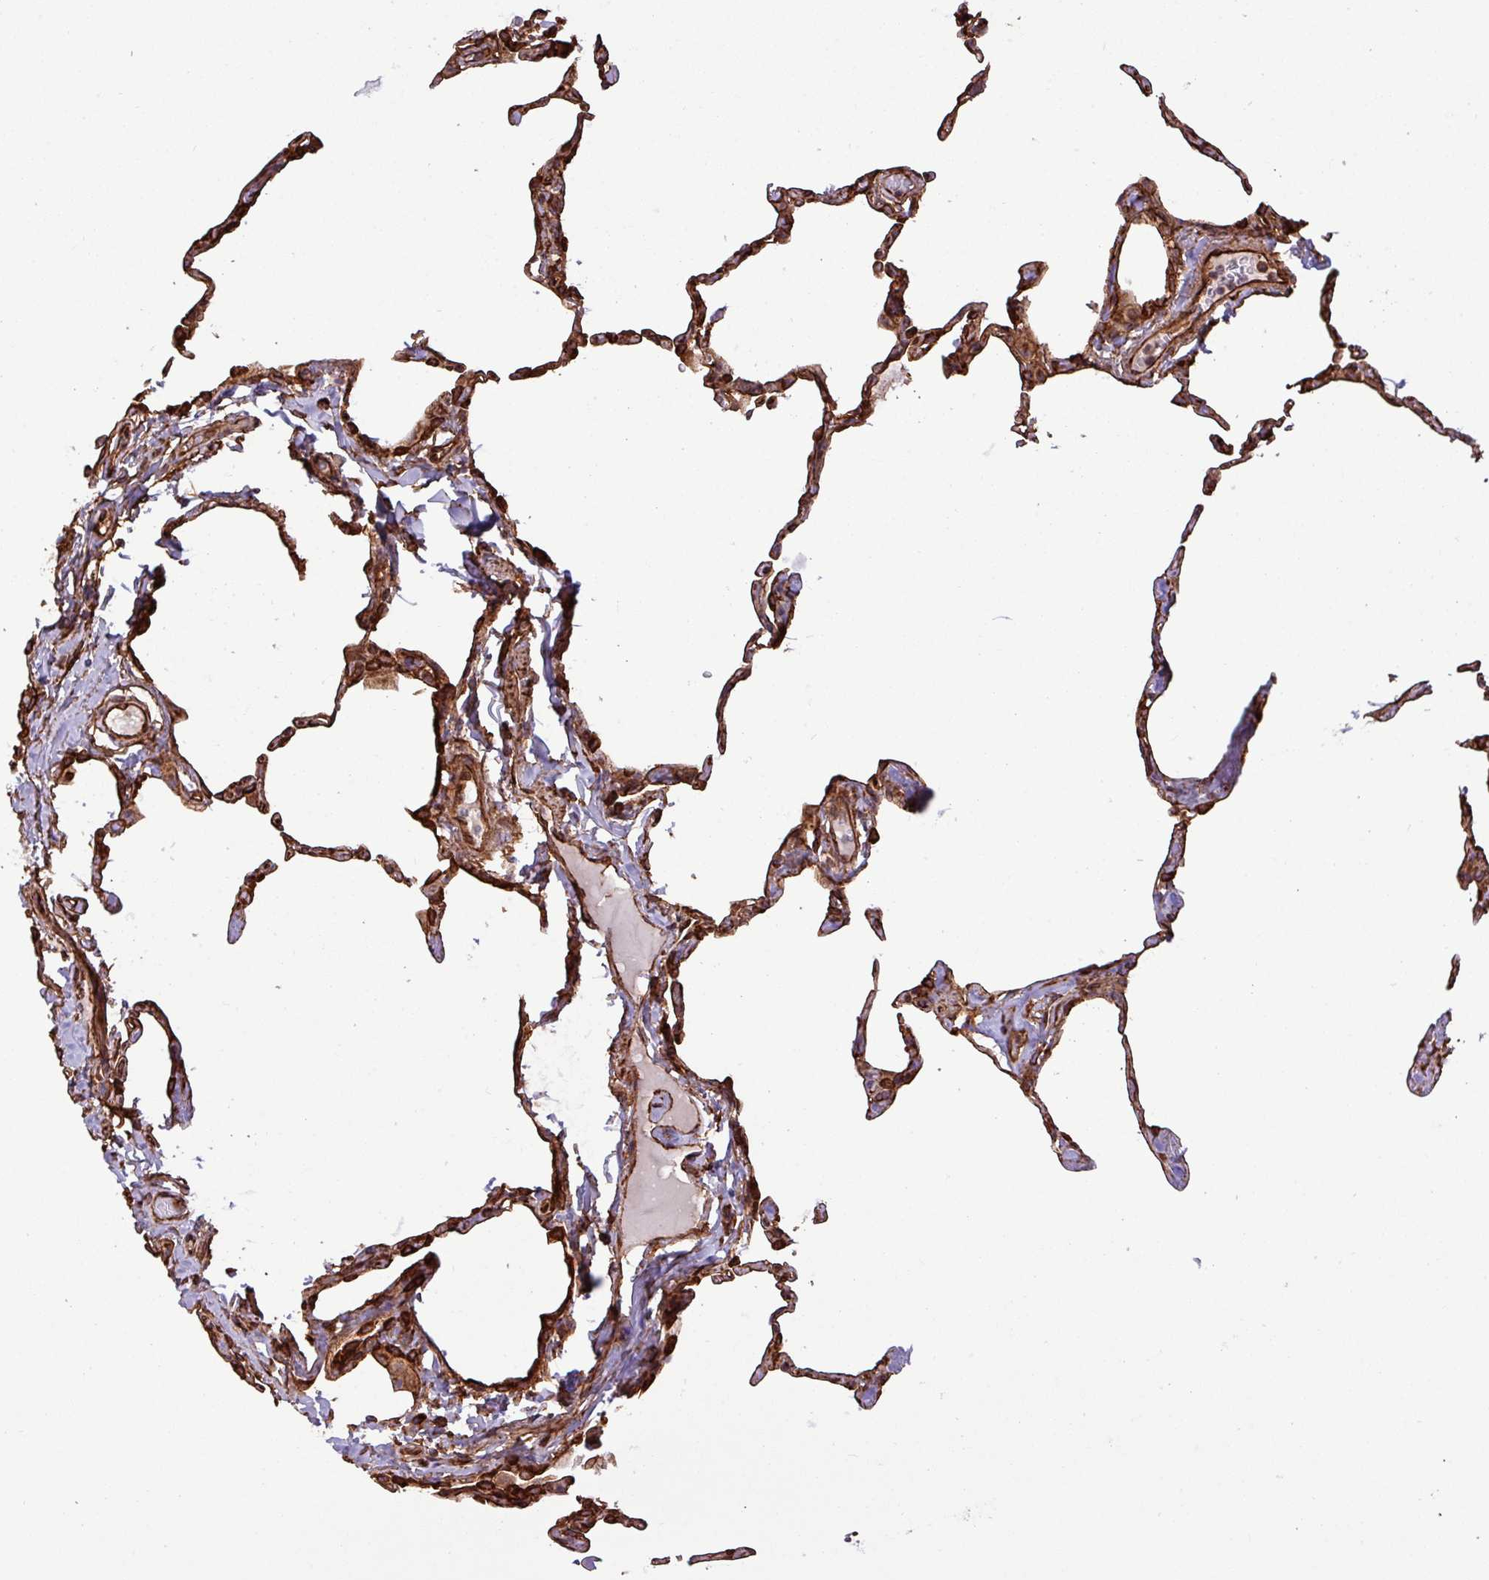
{"staining": {"intensity": "moderate", "quantity": "25%-75%", "location": "cytoplasmic/membranous"}, "tissue": "lung", "cell_type": "Alveolar cells", "image_type": "normal", "snomed": [{"axis": "morphology", "description": "Normal tissue, NOS"}, {"axis": "topography", "description": "Lung"}], "caption": "Immunohistochemical staining of unremarkable lung shows 25%-75% levels of moderate cytoplasmic/membranous protein staining in approximately 25%-75% of alveolar cells. (DAB (3,3'-diaminobenzidine) IHC, brown staining for protein, blue staining for nuclei).", "gene": "ZNF300", "patient": {"sex": "male", "age": 65}}